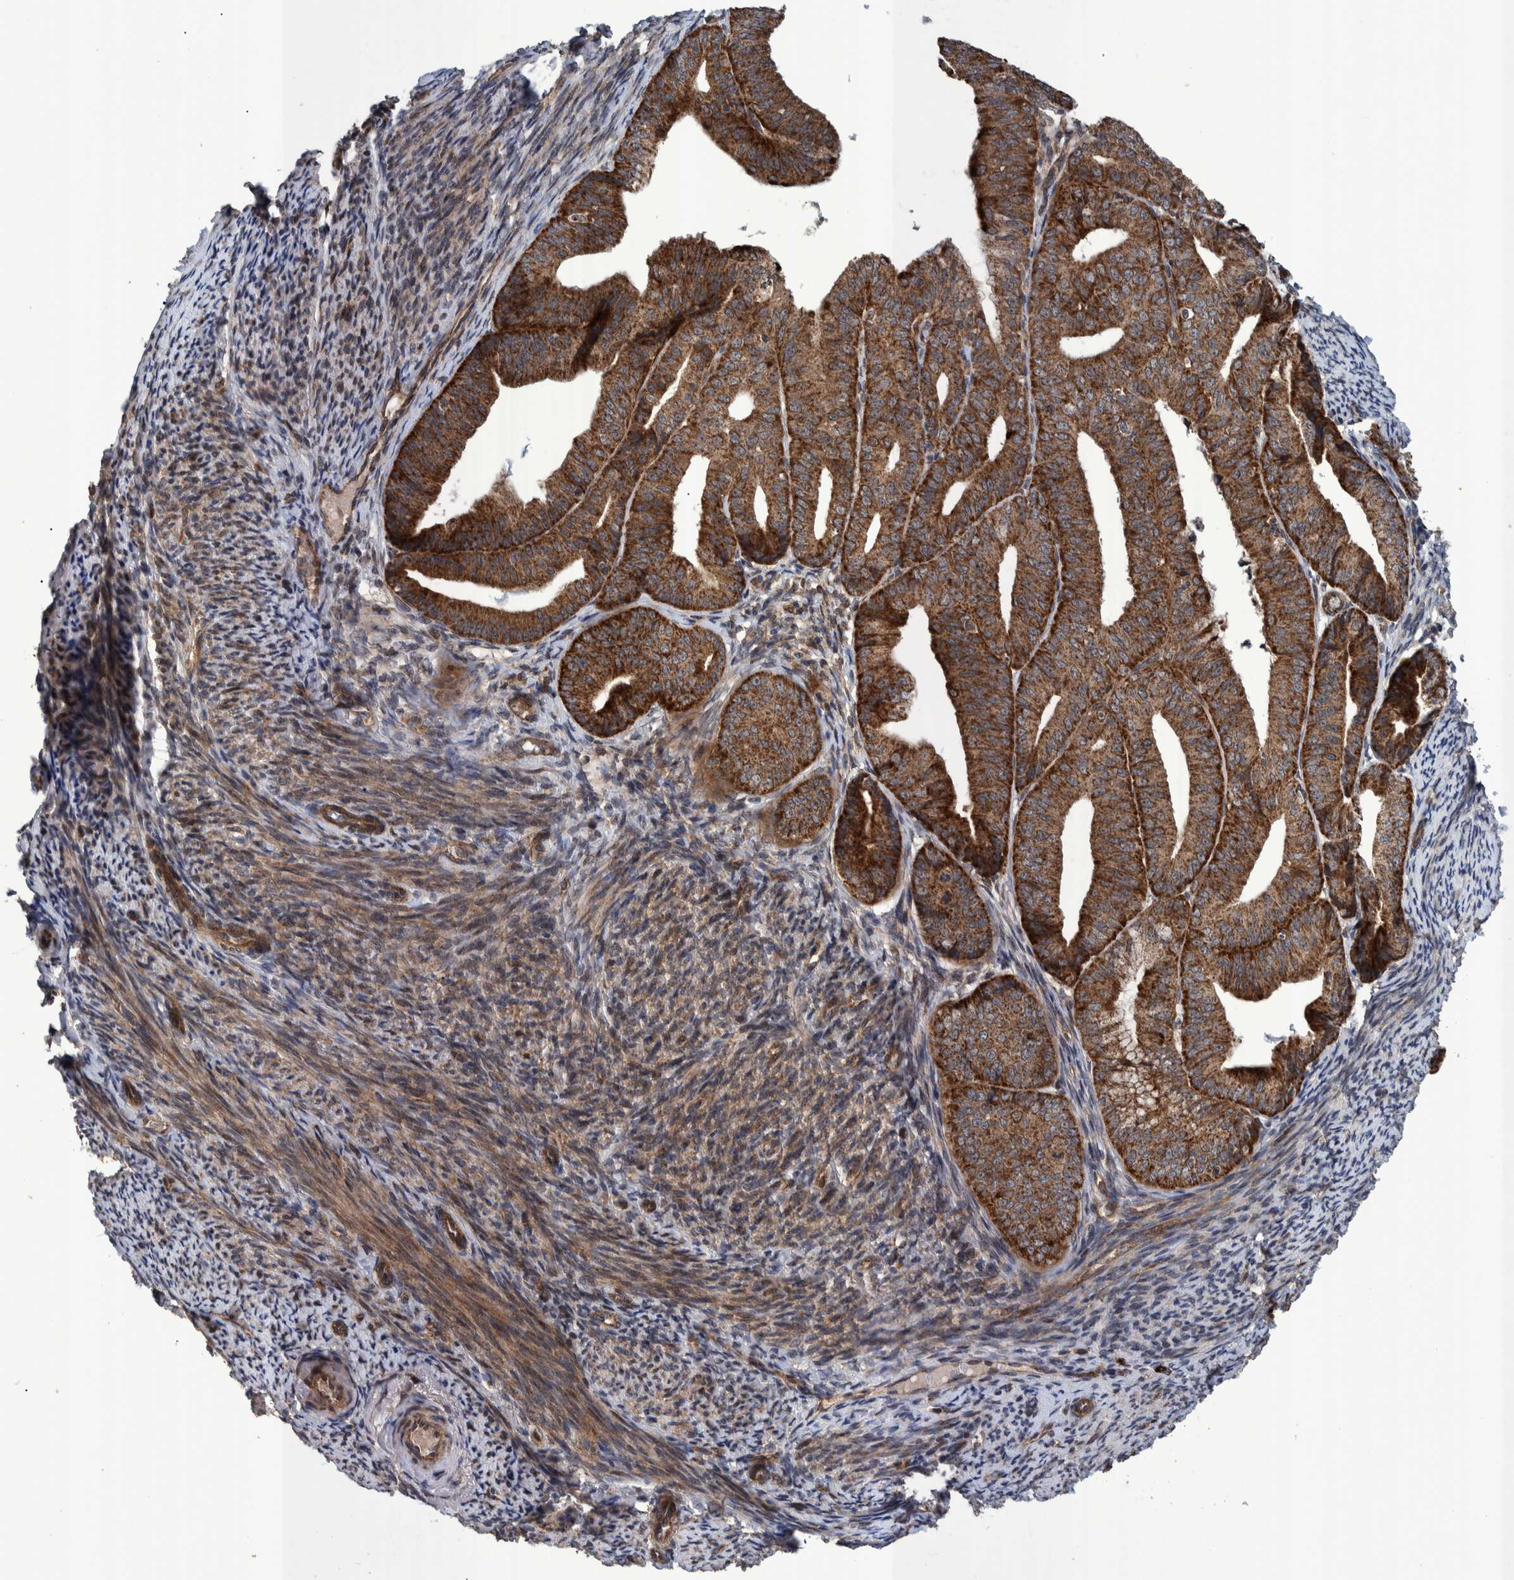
{"staining": {"intensity": "strong", "quantity": ">75%", "location": "cytoplasmic/membranous"}, "tissue": "endometrial cancer", "cell_type": "Tumor cells", "image_type": "cancer", "snomed": [{"axis": "morphology", "description": "Adenocarcinoma, NOS"}, {"axis": "topography", "description": "Endometrium"}], "caption": "This histopathology image displays immunohistochemistry (IHC) staining of human endometrial cancer, with high strong cytoplasmic/membranous staining in about >75% of tumor cells.", "gene": "MRPS7", "patient": {"sex": "female", "age": 63}}